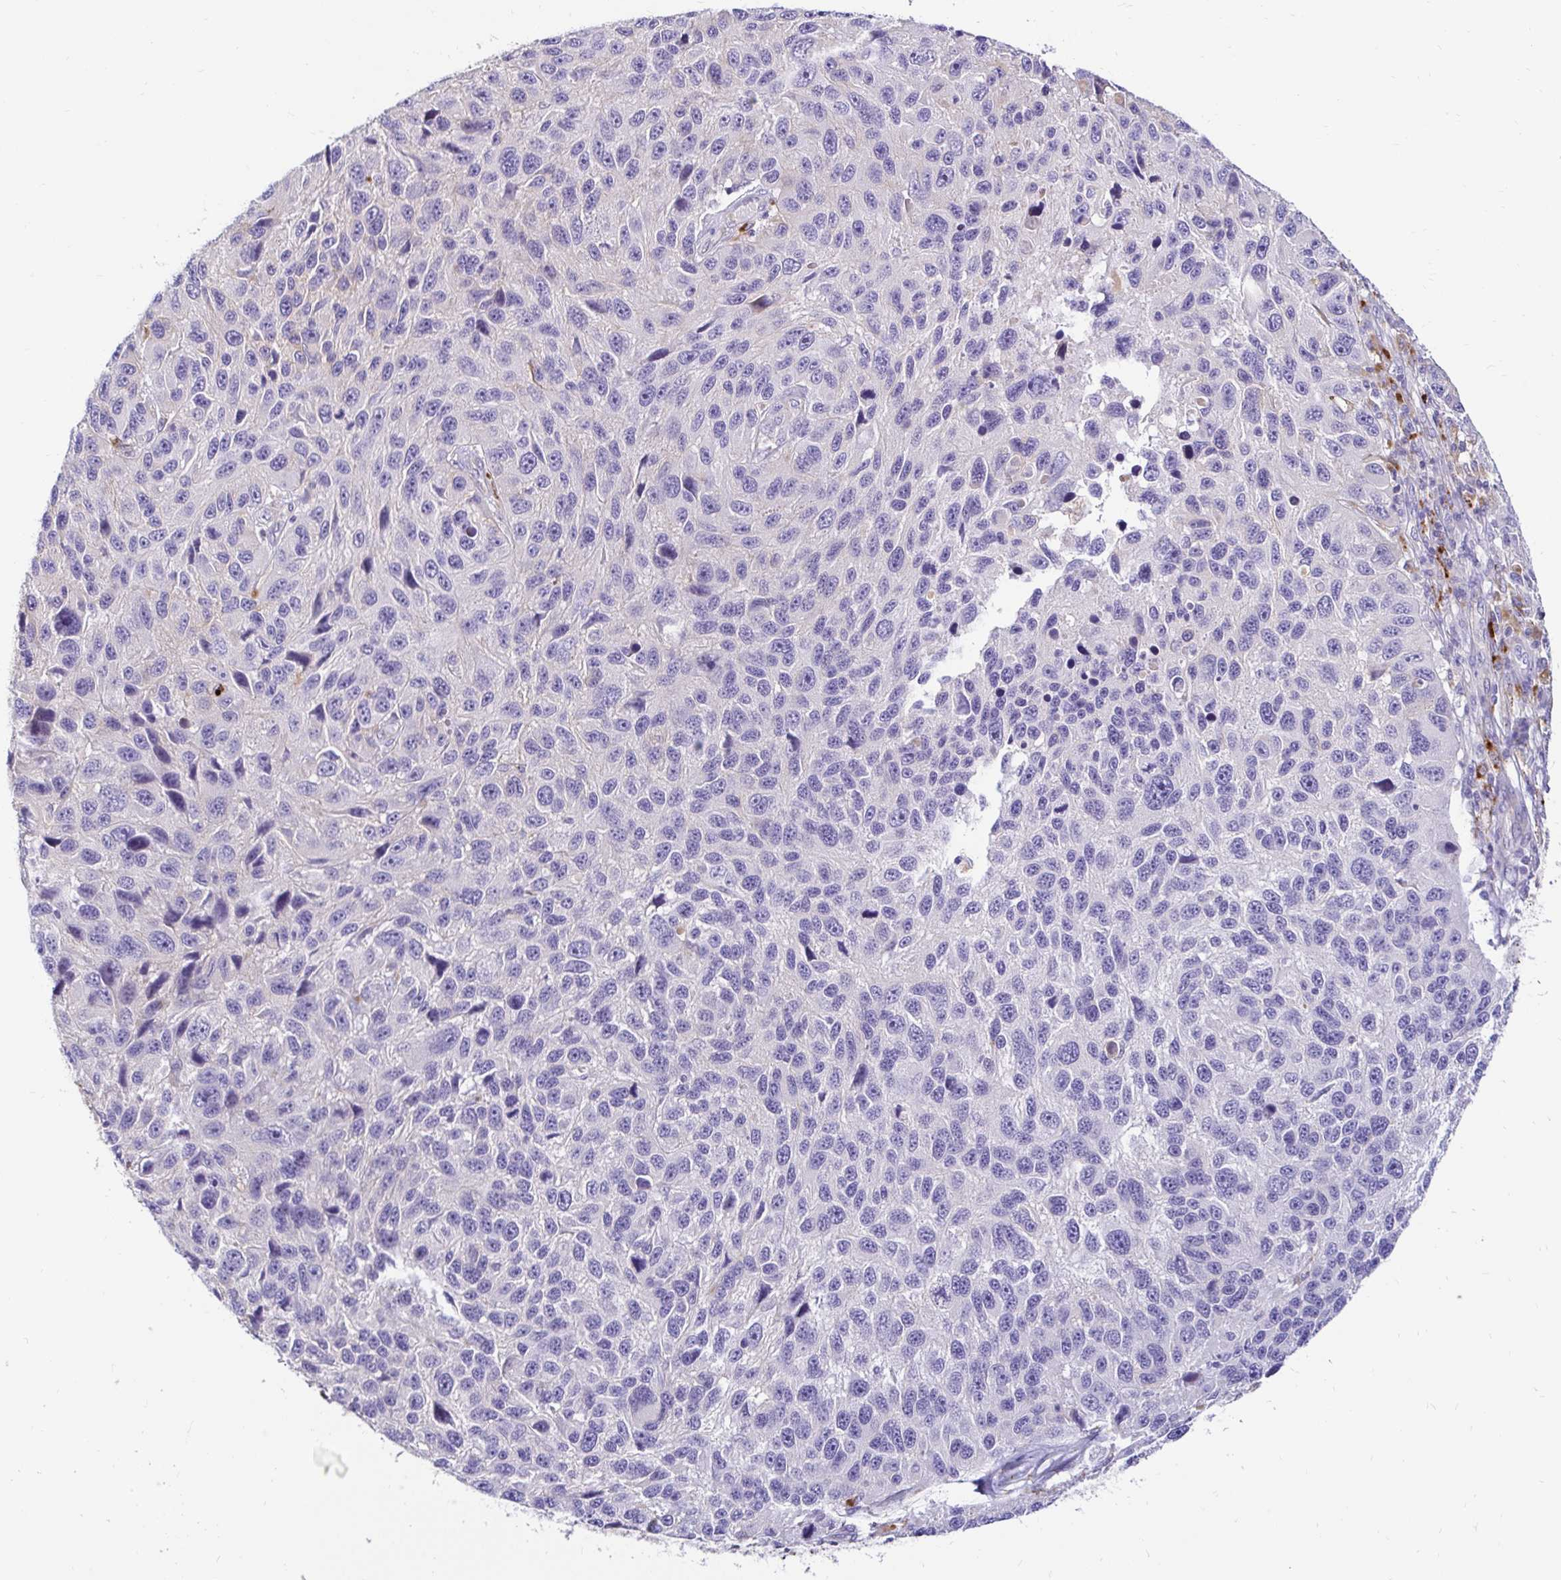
{"staining": {"intensity": "negative", "quantity": "none", "location": "none"}, "tissue": "melanoma", "cell_type": "Tumor cells", "image_type": "cancer", "snomed": [{"axis": "morphology", "description": "Malignant melanoma, NOS"}, {"axis": "topography", "description": "Skin"}], "caption": "This is an immunohistochemistry photomicrograph of human melanoma. There is no expression in tumor cells.", "gene": "FUCA1", "patient": {"sex": "male", "age": 53}}